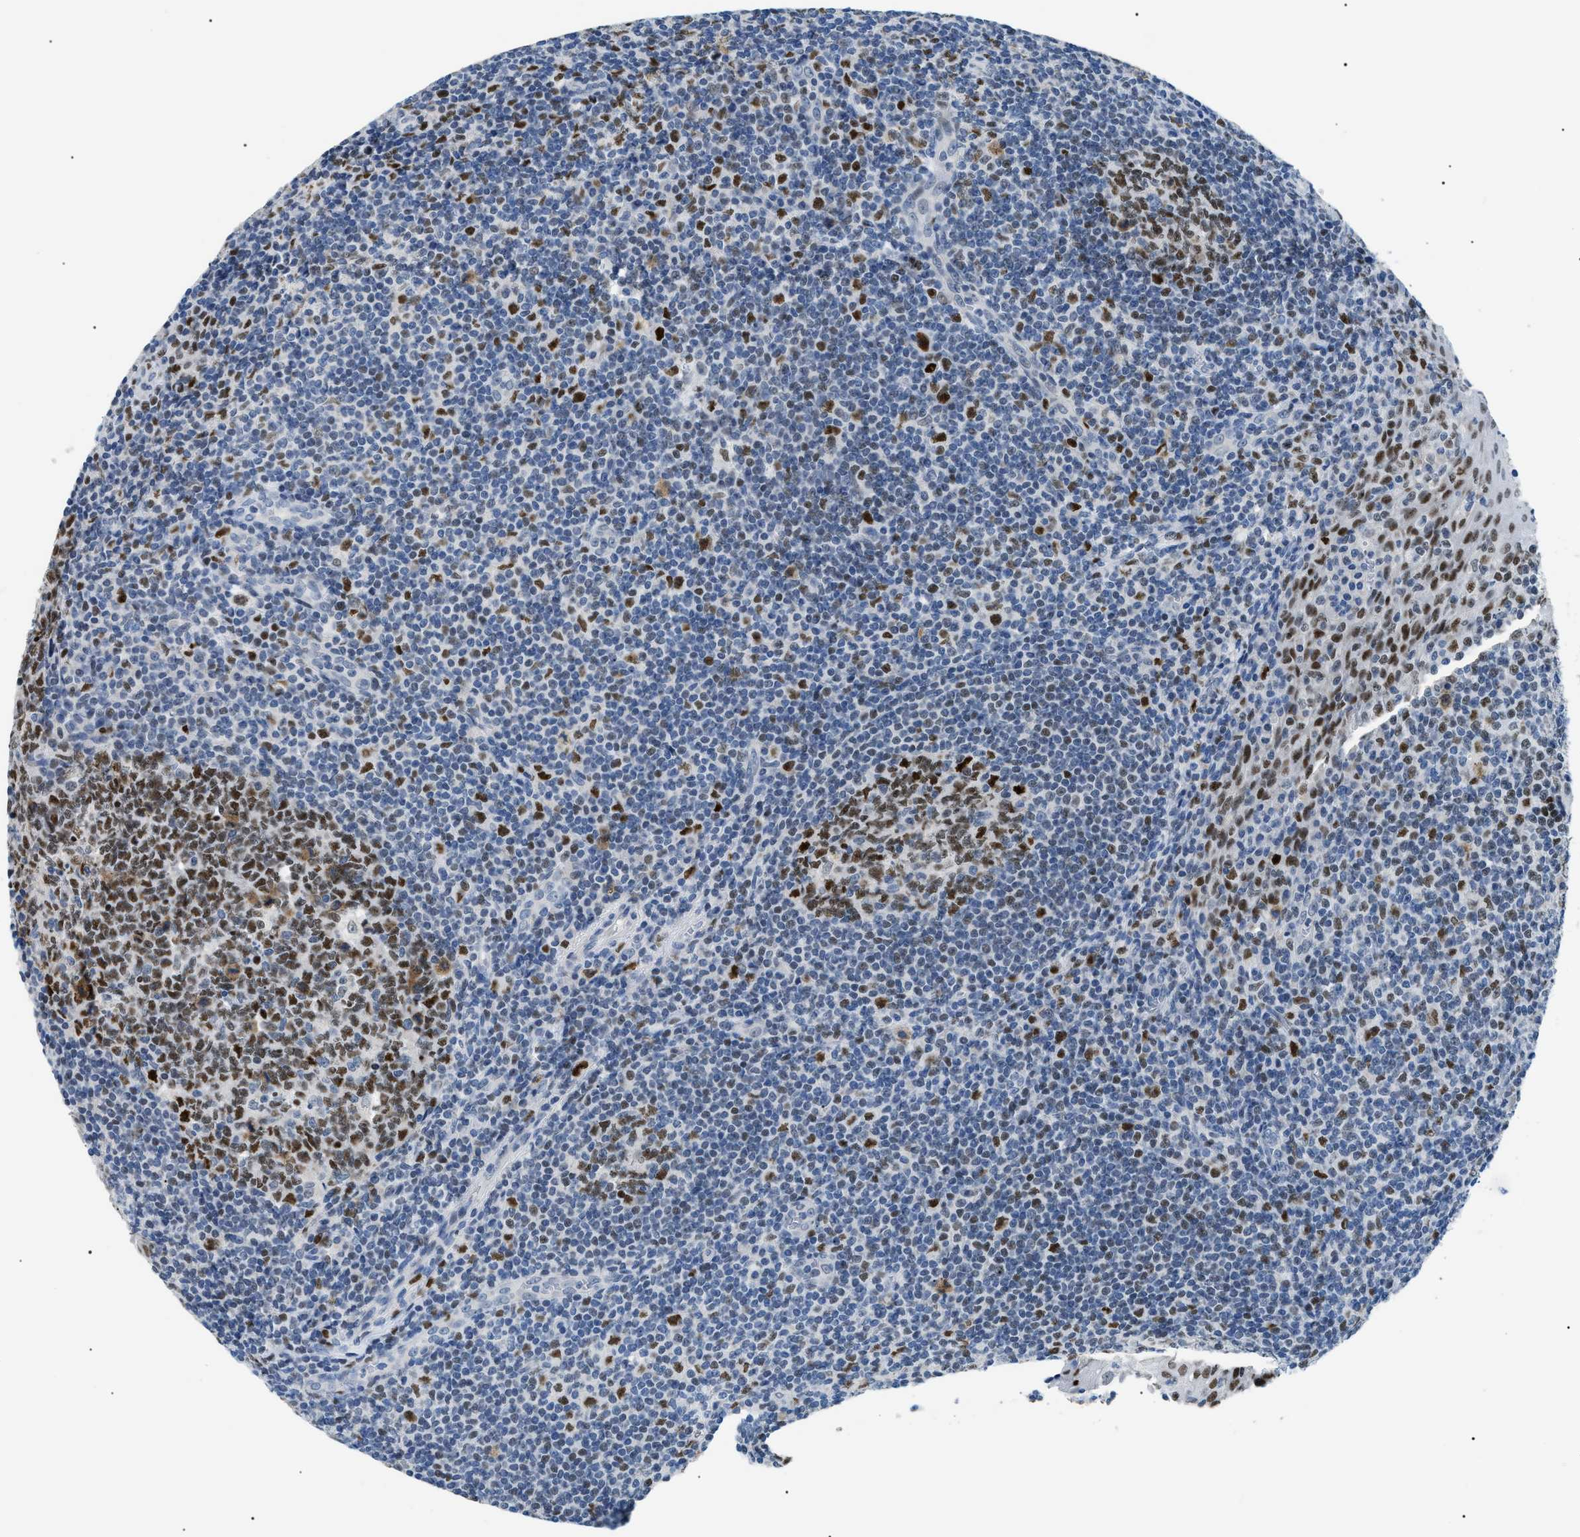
{"staining": {"intensity": "moderate", "quantity": ">75%", "location": "nuclear"}, "tissue": "tonsil", "cell_type": "Germinal center cells", "image_type": "normal", "snomed": [{"axis": "morphology", "description": "Normal tissue, NOS"}, {"axis": "topography", "description": "Tonsil"}], "caption": "Brown immunohistochemical staining in unremarkable tonsil reveals moderate nuclear positivity in about >75% of germinal center cells.", "gene": "SMARCC1", "patient": {"sex": "male", "age": 37}}